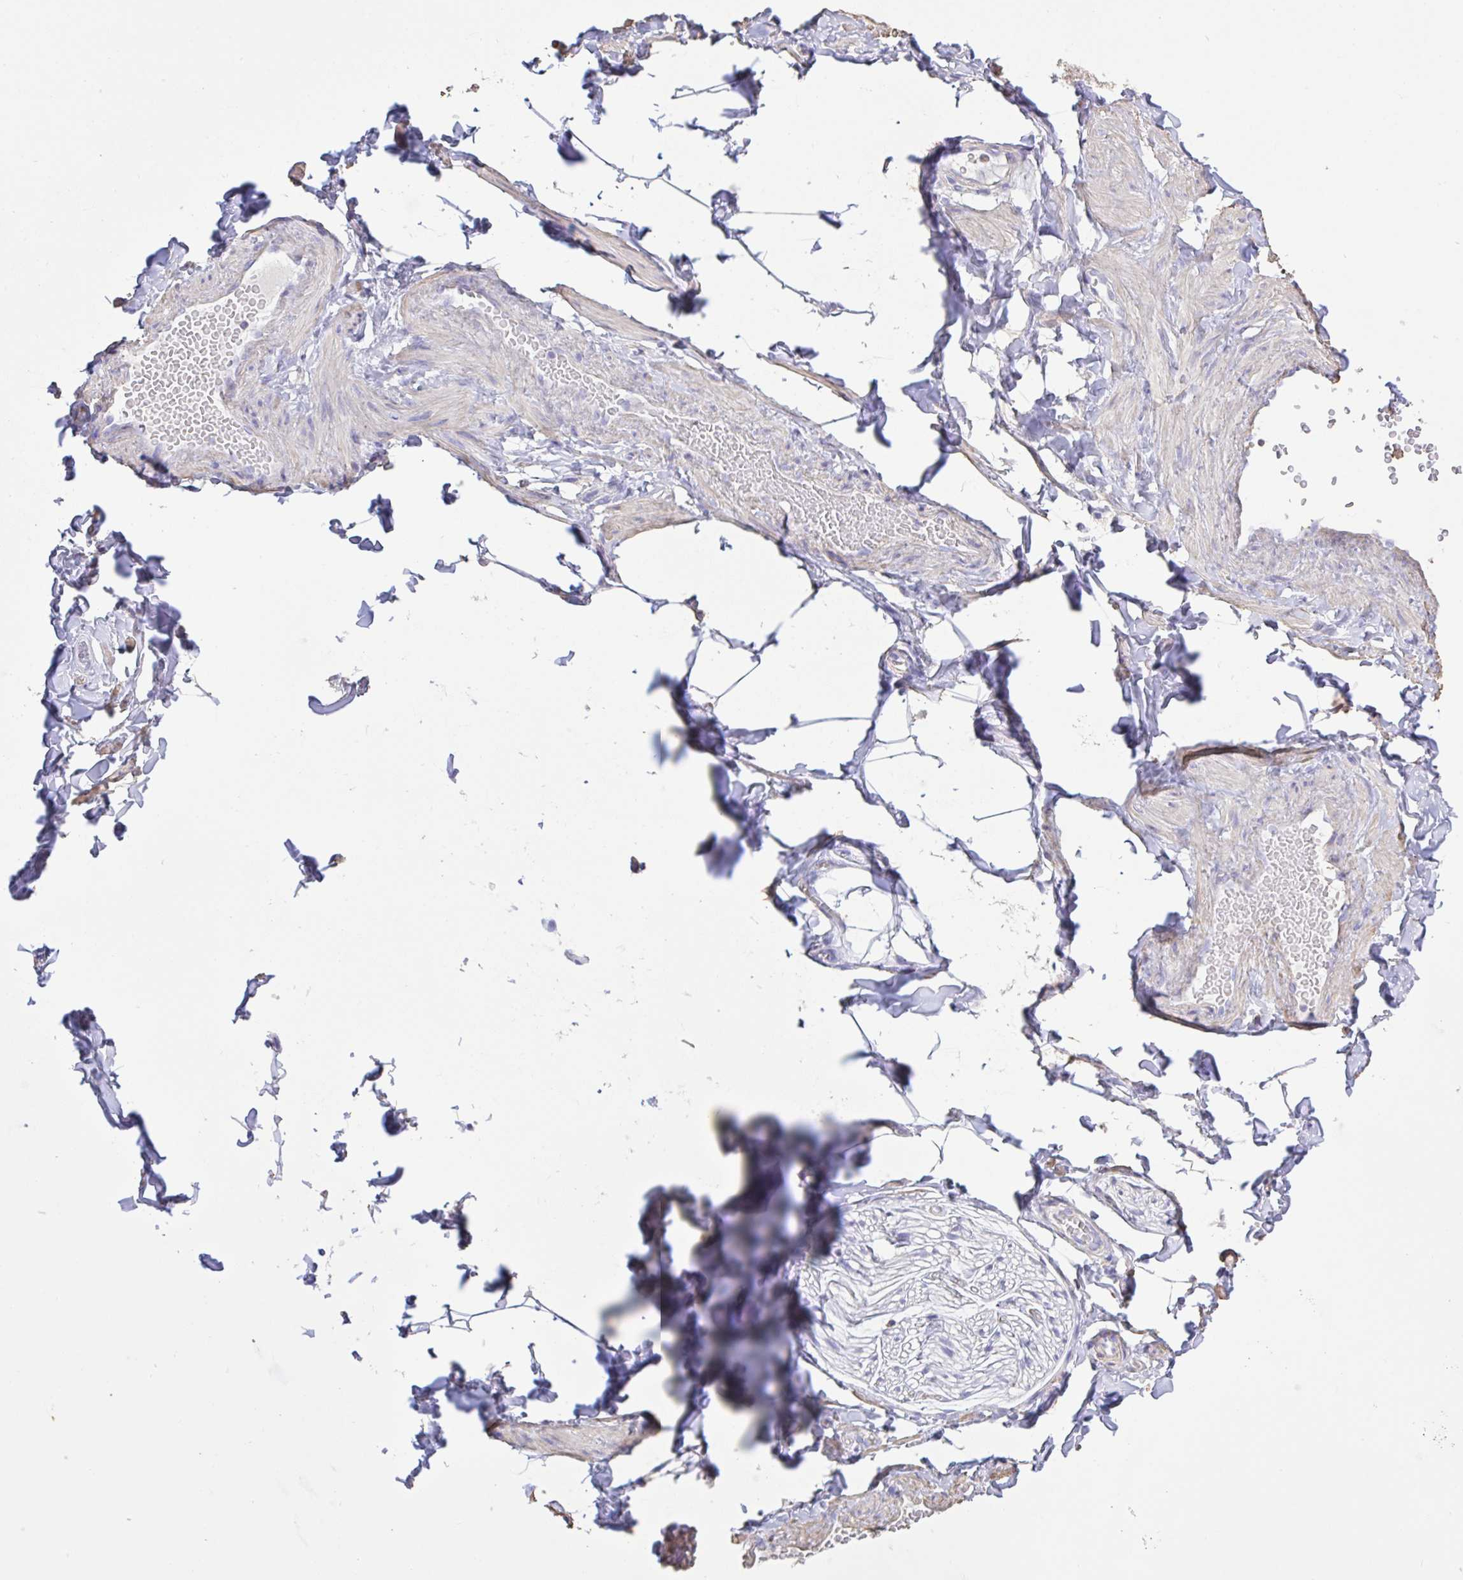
{"staining": {"intensity": "negative", "quantity": "none", "location": "none"}, "tissue": "adipose tissue", "cell_type": "Adipocytes", "image_type": "normal", "snomed": [{"axis": "morphology", "description": "Normal tissue, NOS"}, {"axis": "topography", "description": "Soft tissue"}, {"axis": "topography", "description": "Adipose tissue"}, {"axis": "topography", "description": "Vascular tissue"}, {"axis": "topography", "description": "Peripheral nerve tissue"}], "caption": "Protein analysis of unremarkable adipose tissue demonstrates no significant expression in adipocytes.", "gene": "IL23R", "patient": {"sex": "male", "age": 29}}